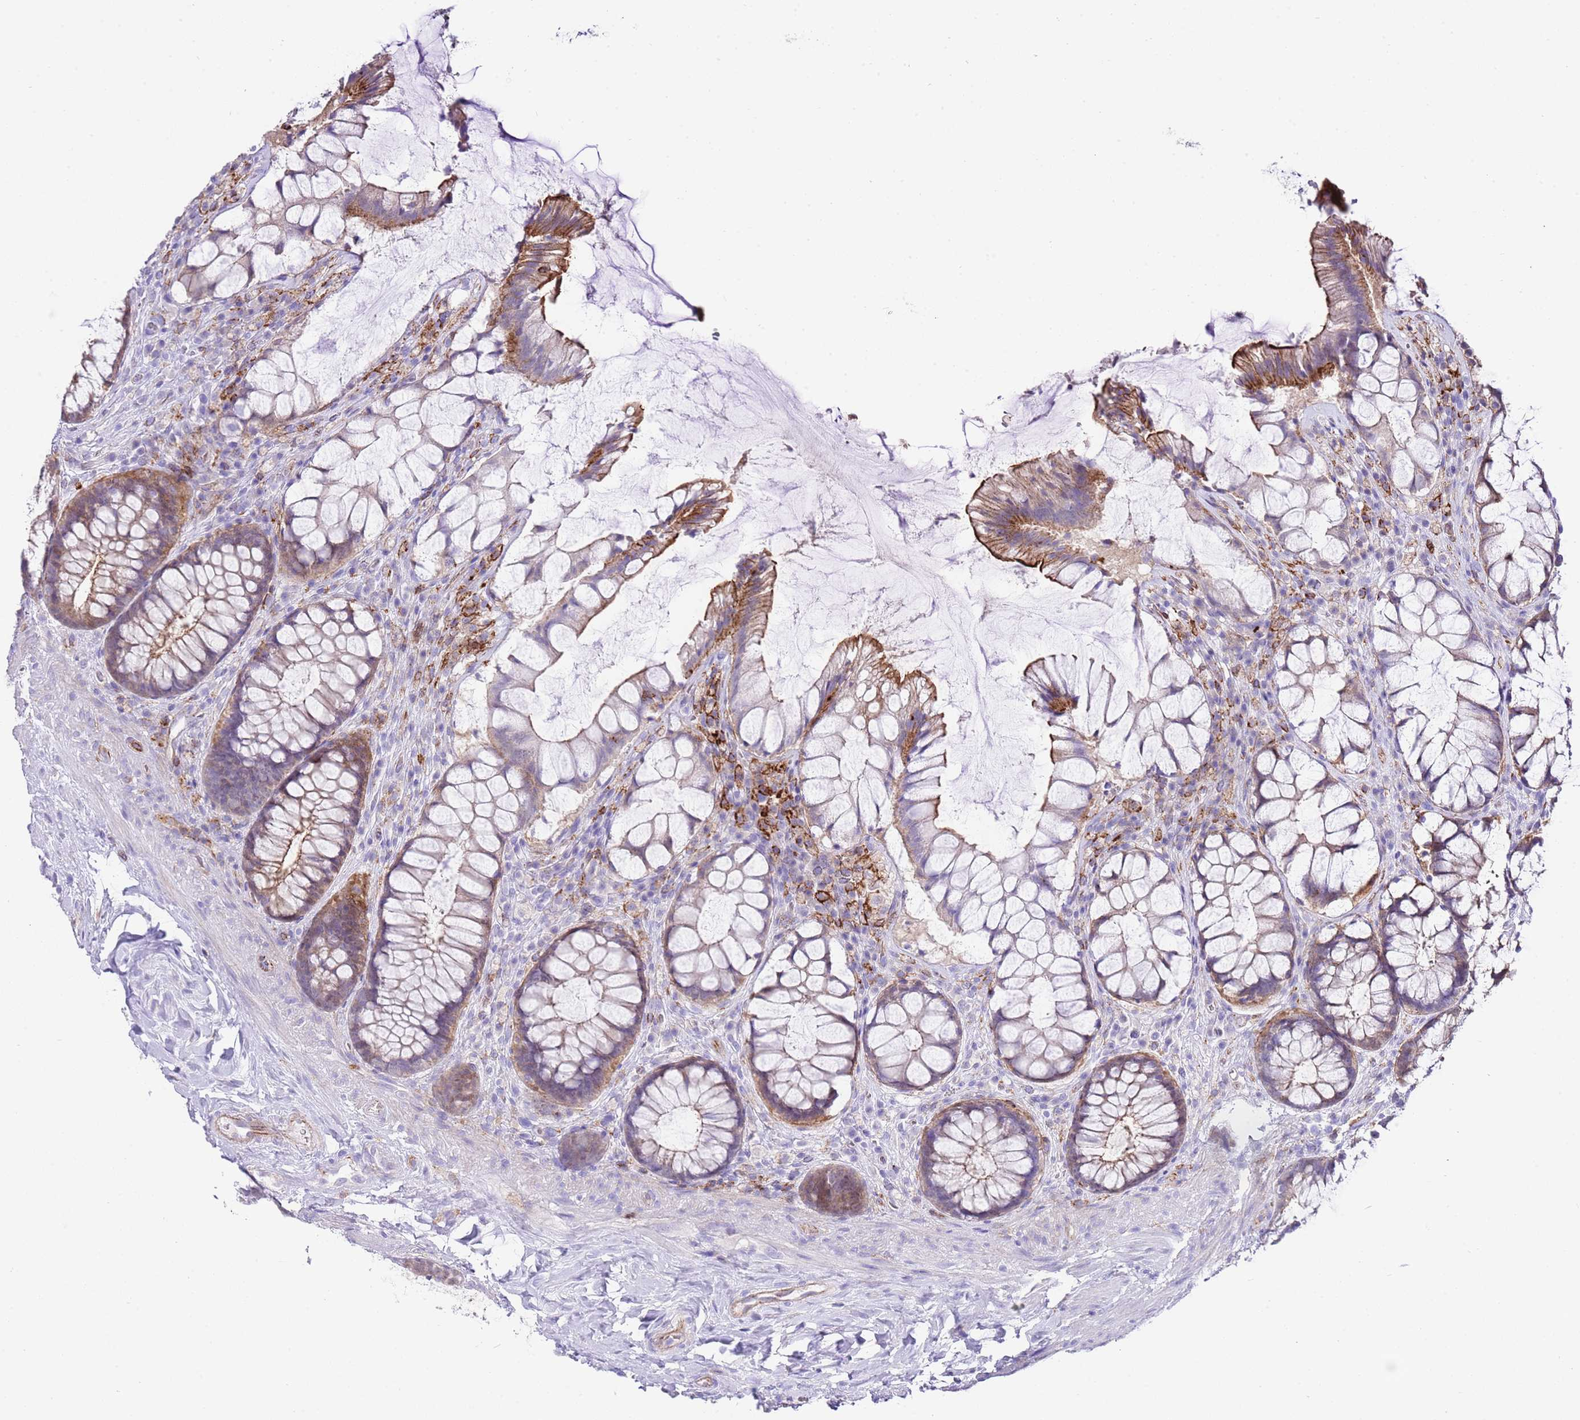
{"staining": {"intensity": "moderate", "quantity": "25%-75%", "location": "cytoplasmic/membranous,nuclear"}, "tissue": "rectum", "cell_type": "Glandular cells", "image_type": "normal", "snomed": [{"axis": "morphology", "description": "Normal tissue, NOS"}, {"axis": "topography", "description": "Rectum"}], "caption": "Benign rectum displays moderate cytoplasmic/membranous,nuclear expression in approximately 25%-75% of glandular cells.", "gene": "ALDH3A1", "patient": {"sex": "female", "age": 58}}